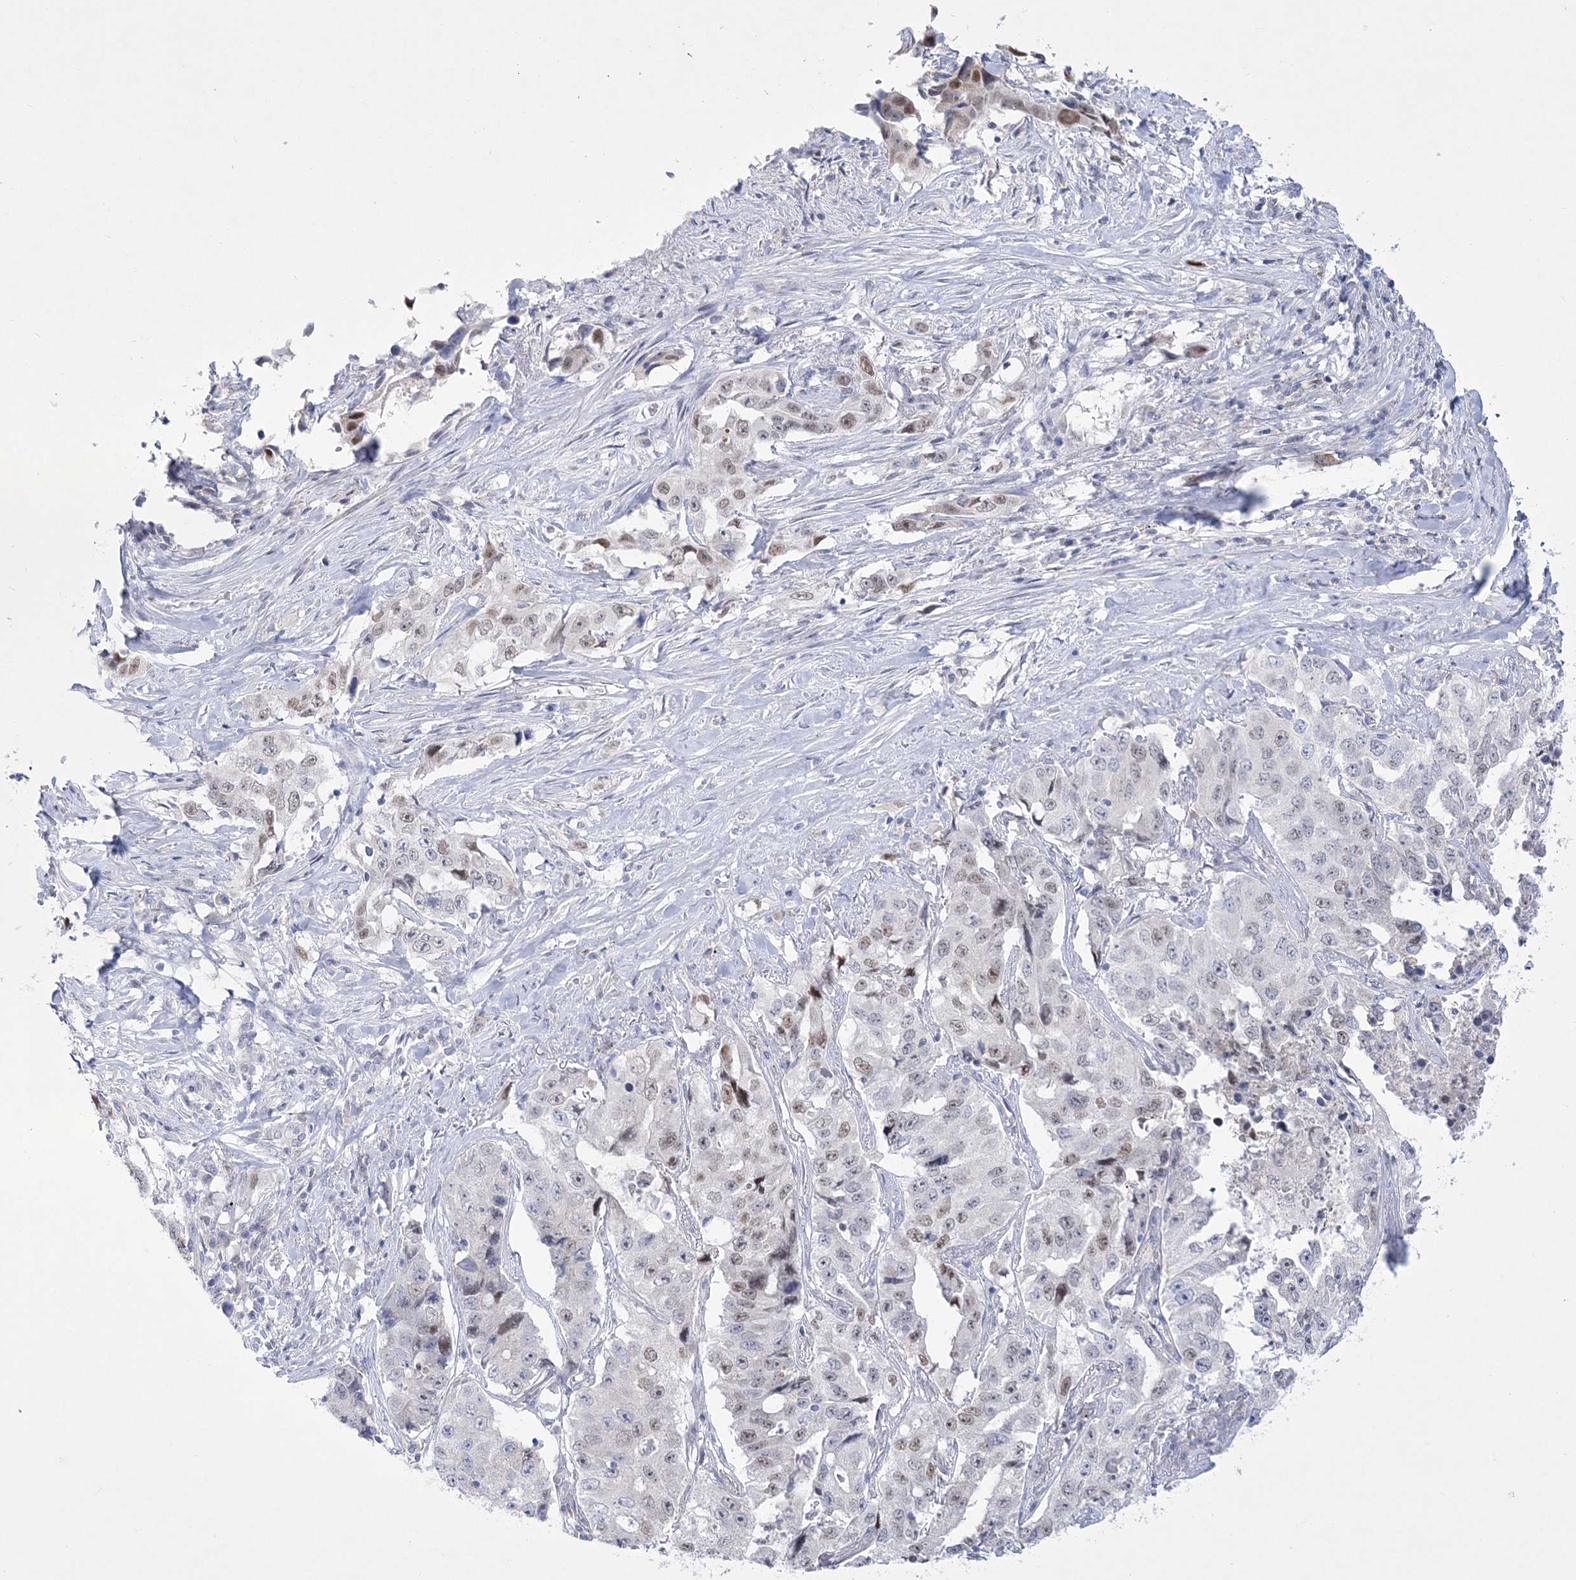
{"staining": {"intensity": "weak", "quantity": "<25%", "location": "nuclear"}, "tissue": "lung cancer", "cell_type": "Tumor cells", "image_type": "cancer", "snomed": [{"axis": "morphology", "description": "Adenocarcinoma, NOS"}, {"axis": "topography", "description": "Lung"}], "caption": "Immunohistochemistry (IHC) histopathology image of neoplastic tissue: human lung cancer stained with DAB (3,3'-diaminobenzidine) exhibits no significant protein expression in tumor cells.", "gene": "WDR27", "patient": {"sex": "female", "age": 51}}